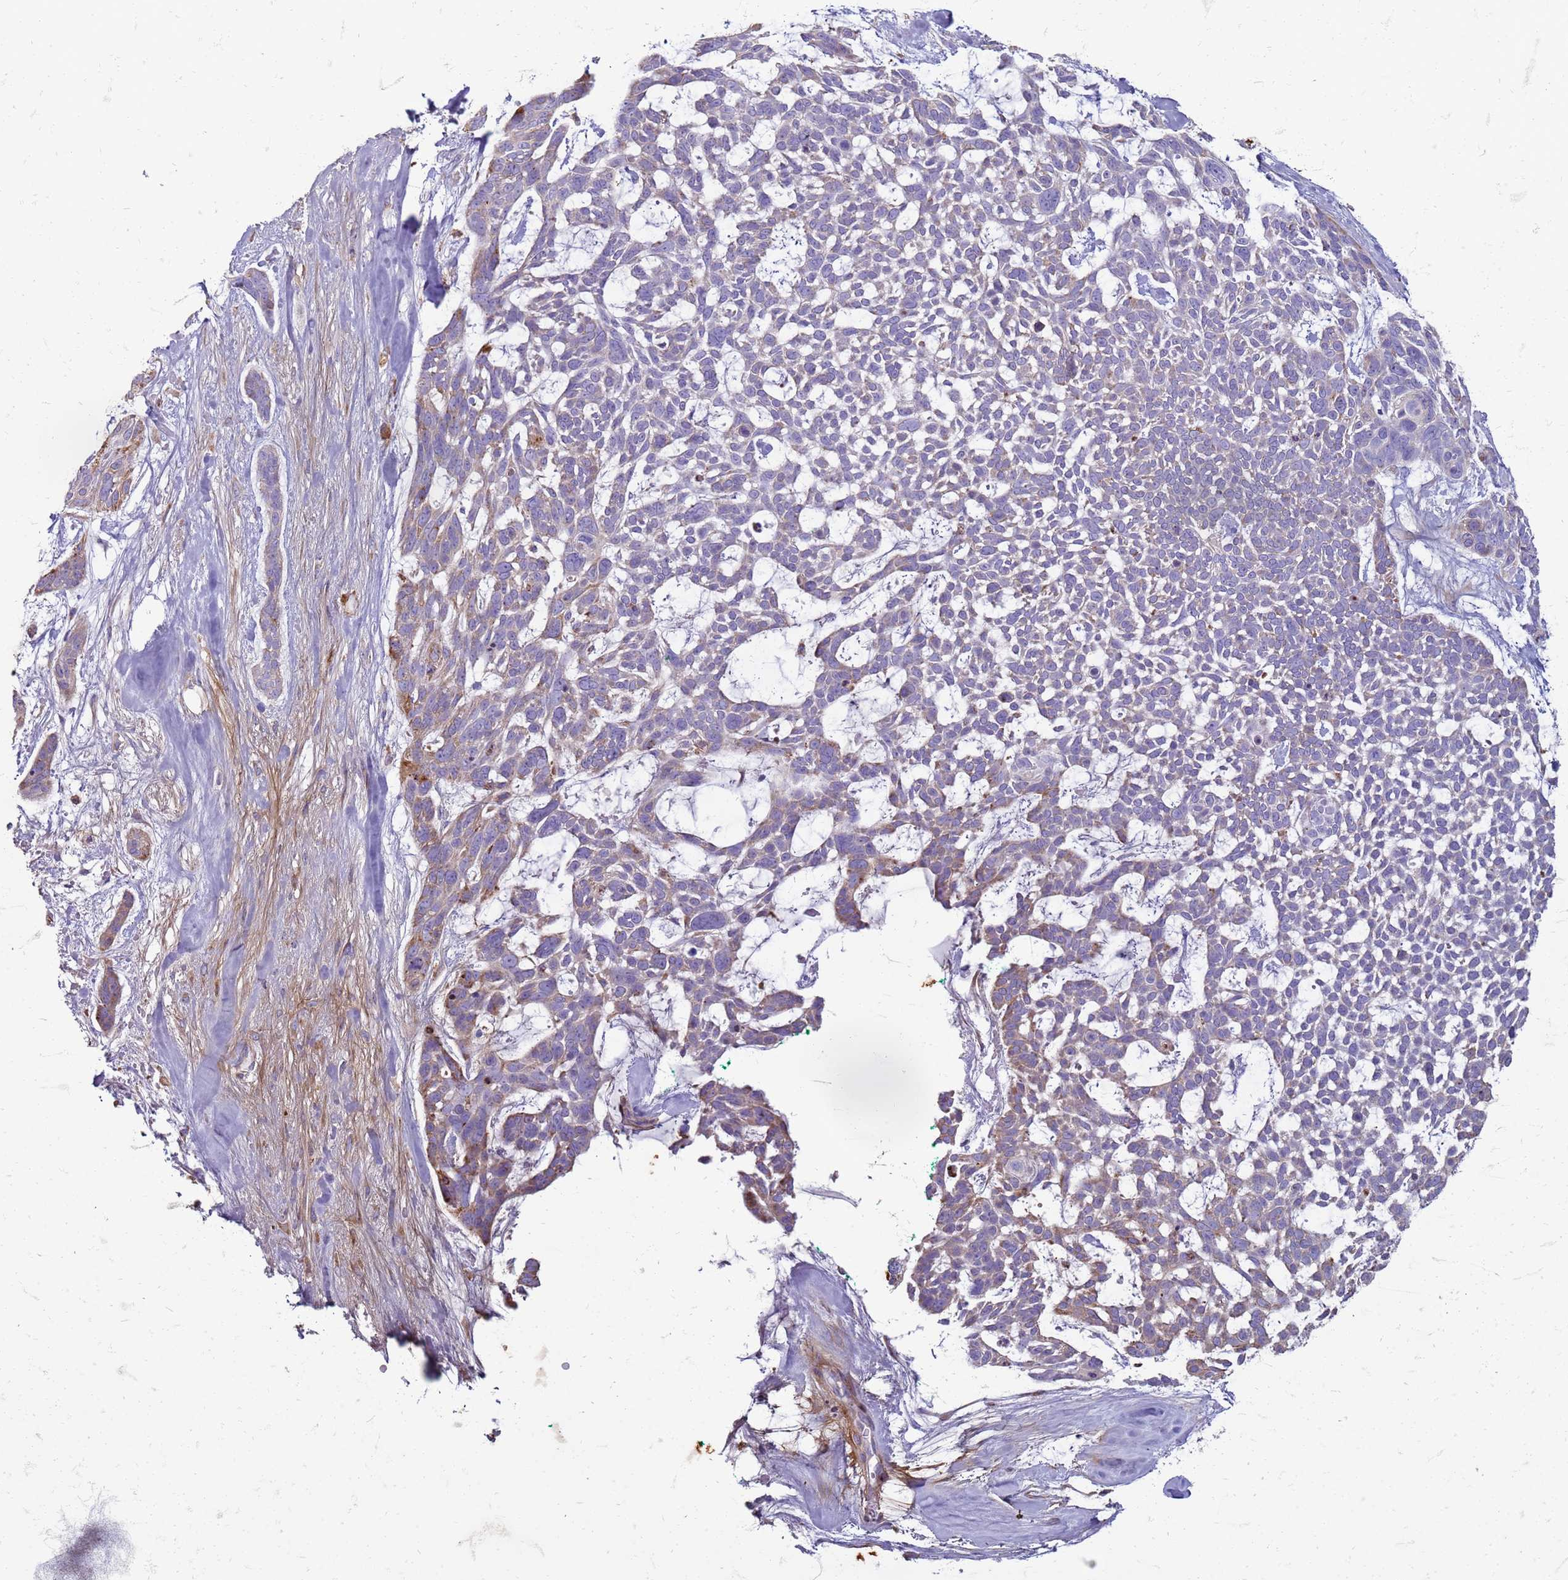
{"staining": {"intensity": "weak", "quantity": "<25%", "location": "cytoplasmic/membranous"}, "tissue": "skin cancer", "cell_type": "Tumor cells", "image_type": "cancer", "snomed": [{"axis": "morphology", "description": "Basal cell carcinoma"}, {"axis": "topography", "description": "Skin"}], "caption": "Immunohistochemical staining of skin cancer (basal cell carcinoma) shows no significant staining in tumor cells.", "gene": "PDK3", "patient": {"sex": "male", "age": 88}}